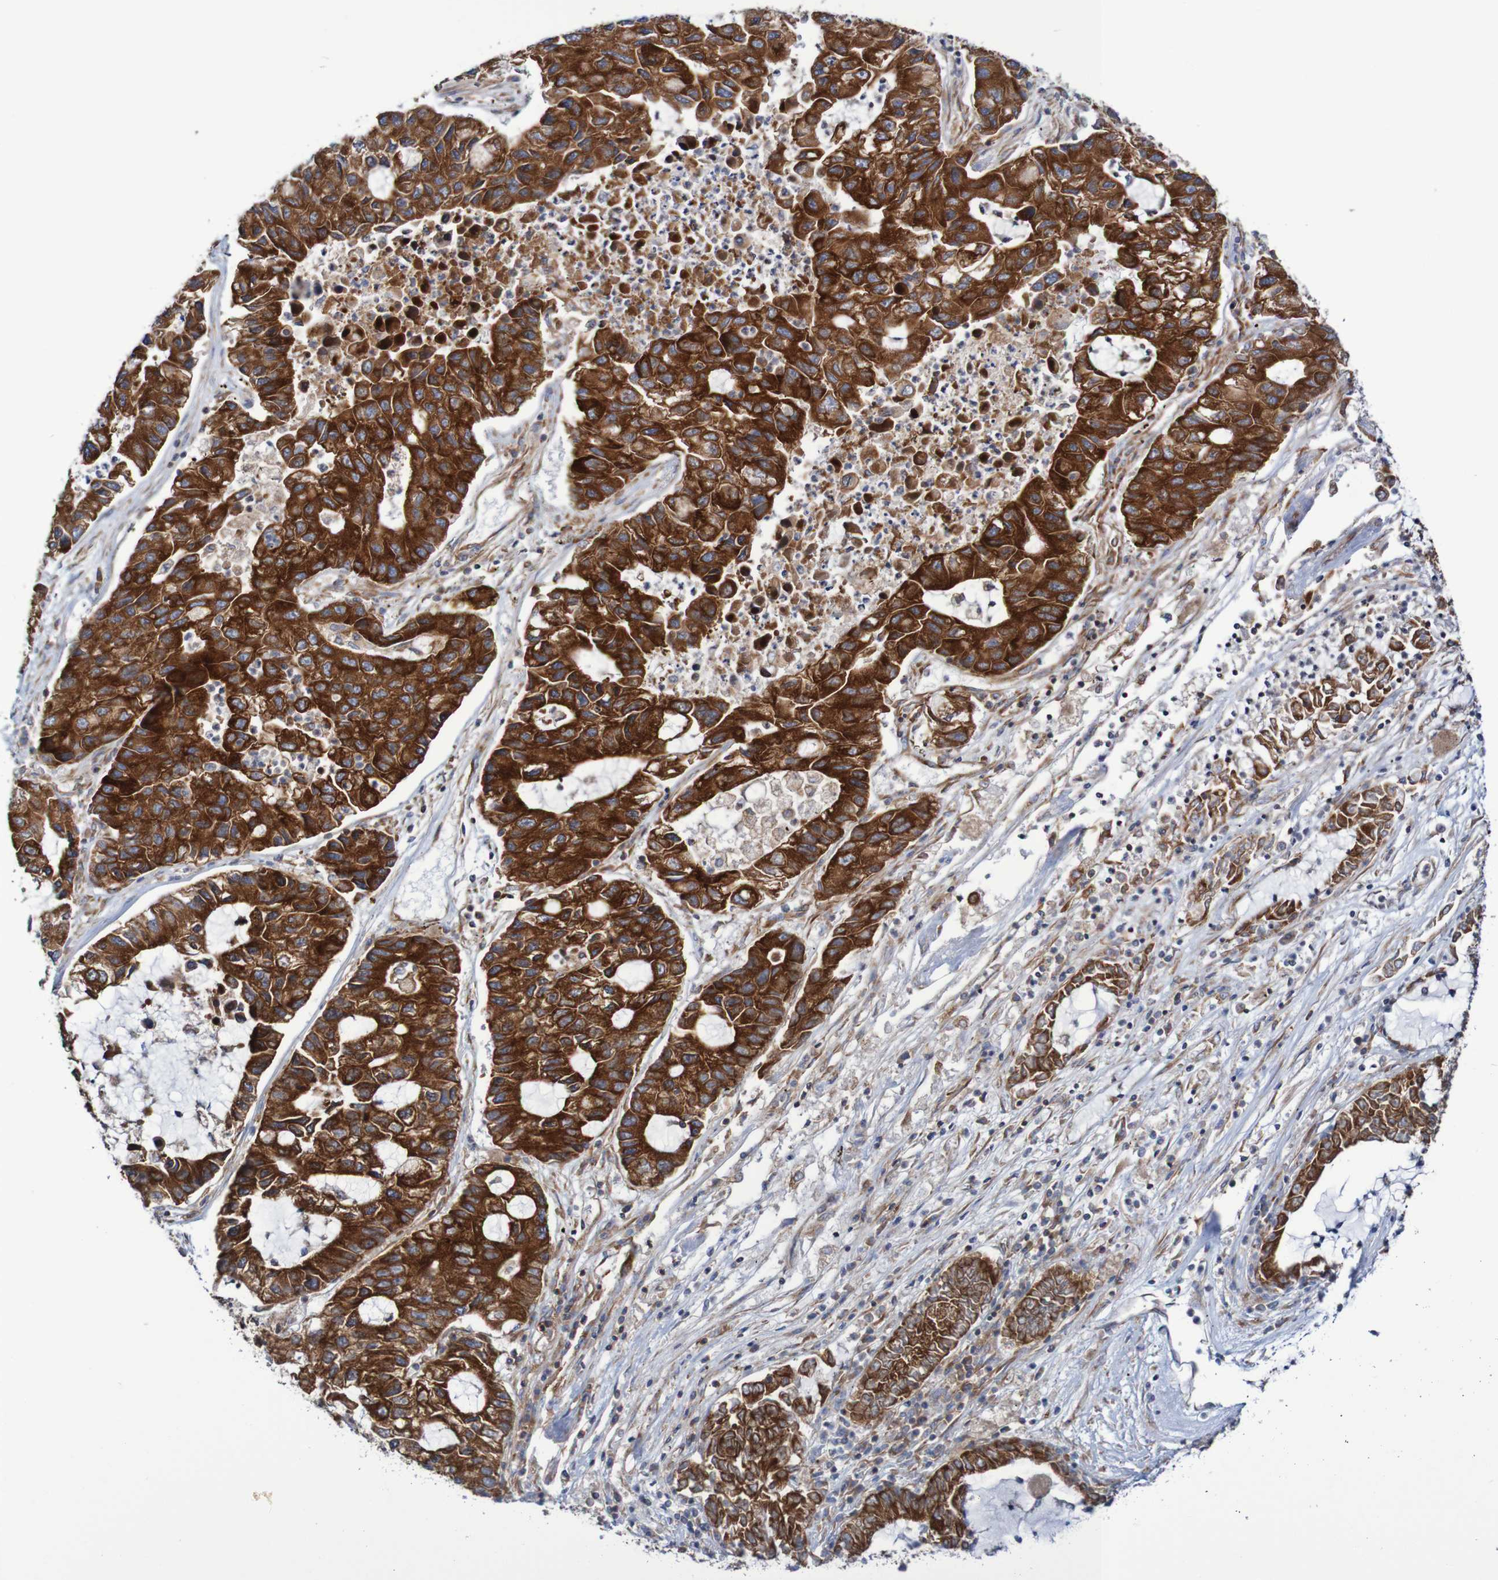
{"staining": {"intensity": "strong", "quantity": ">75%", "location": "cytoplasmic/membranous"}, "tissue": "lung cancer", "cell_type": "Tumor cells", "image_type": "cancer", "snomed": [{"axis": "morphology", "description": "Adenocarcinoma, NOS"}, {"axis": "topography", "description": "Lung"}], "caption": "Brown immunohistochemical staining in human adenocarcinoma (lung) demonstrates strong cytoplasmic/membranous expression in approximately >75% of tumor cells.", "gene": "FXR2", "patient": {"sex": "female", "age": 51}}